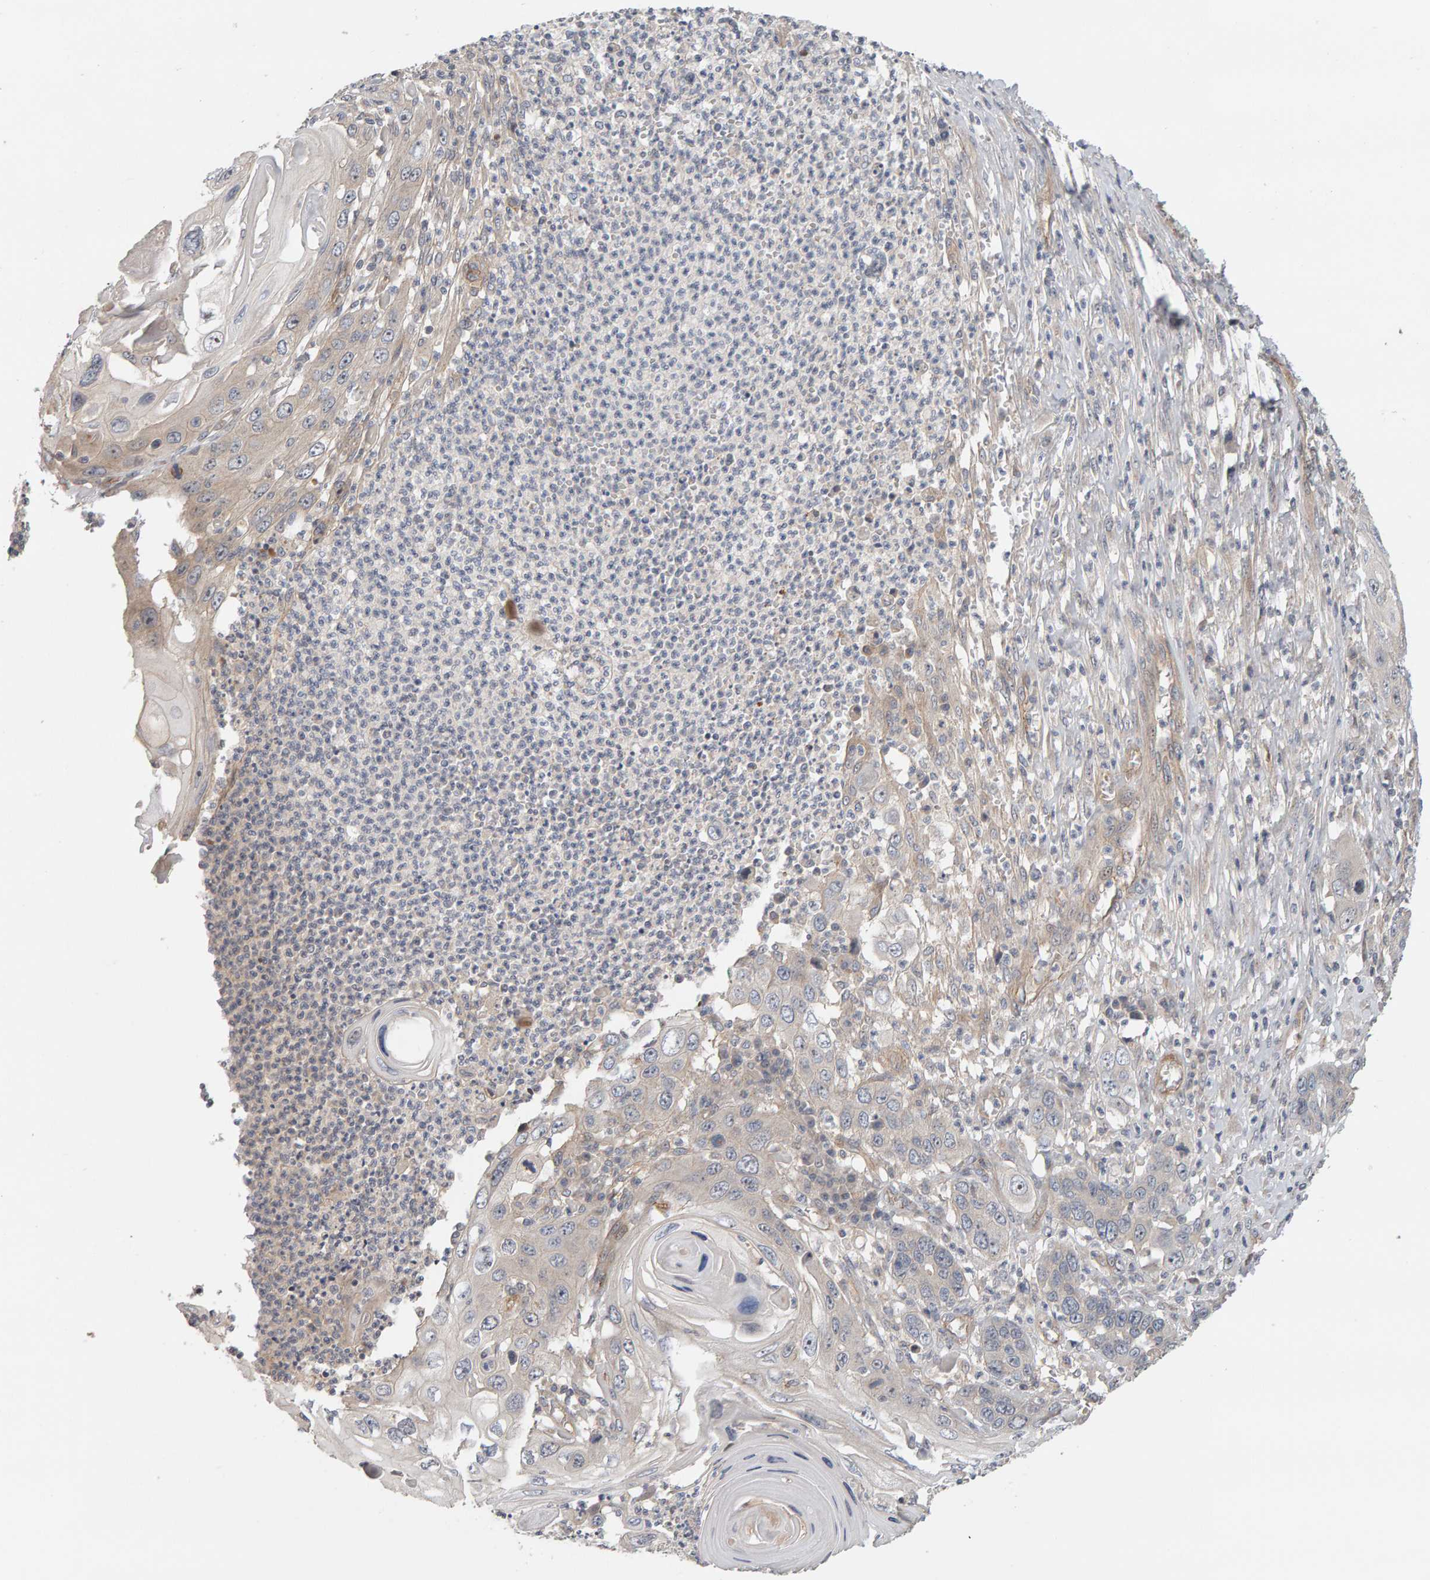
{"staining": {"intensity": "negative", "quantity": "none", "location": "none"}, "tissue": "skin cancer", "cell_type": "Tumor cells", "image_type": "cancer", "snomed": [{"axis": "morphology", "description": "Squamous cell carcinoma, NOS"}, {"axis": "topography", "description": "Skin"}], "caption": "The IHC micrograph has no significant expression in tumor cells of squamous cell carcinoma (skin) tissue.", "gene": "PPP1R16A", "patient": {"sex": "male", "age": 55}}